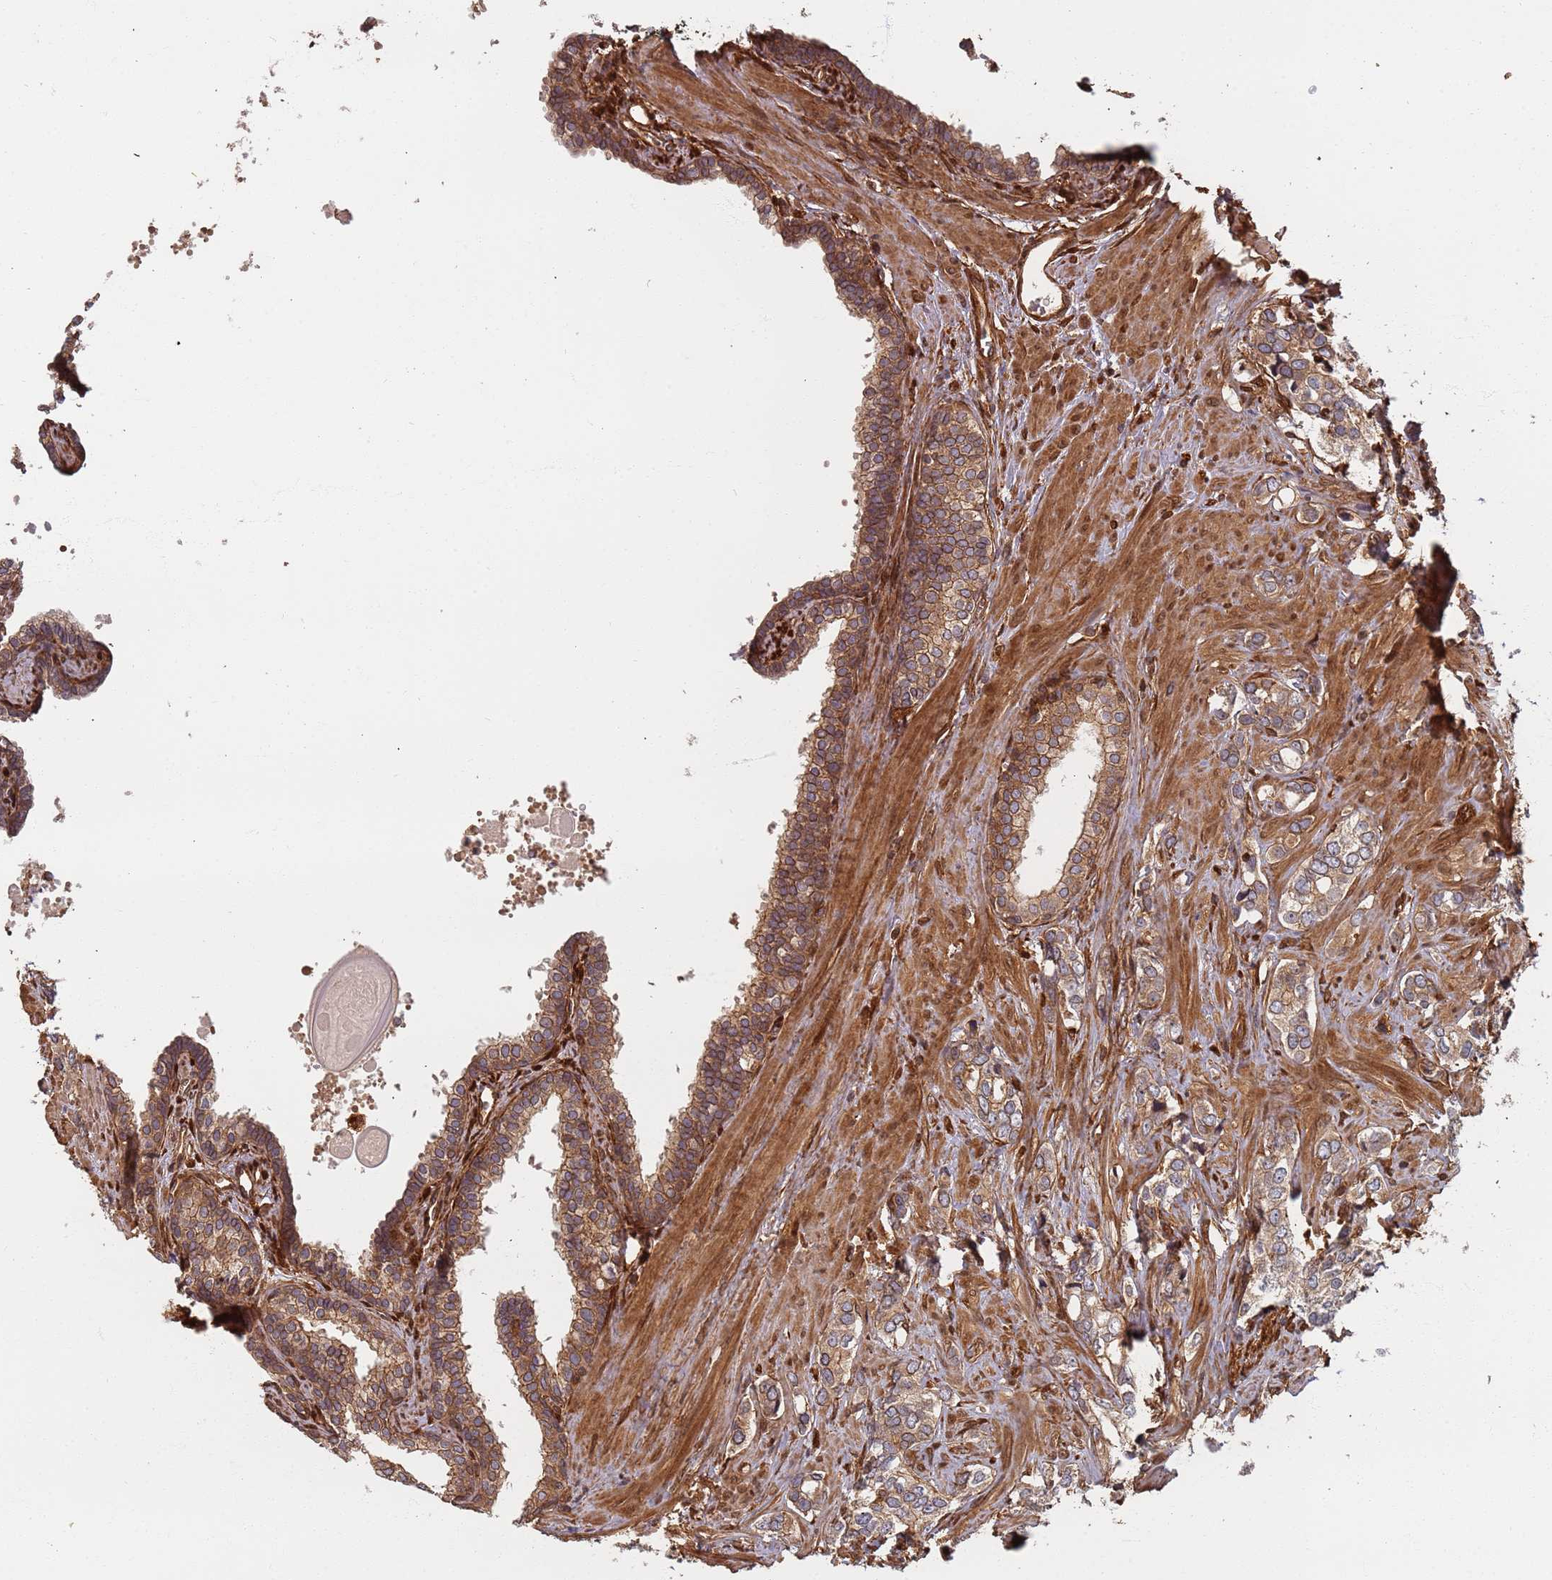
{"staining": {"intensity": "moderate", "quantity": ">75%", "location": "cytoplasmic/membranous"}, "tissue": "prostate cancer", "cell_type": "Tumor cells", "image_type": "cancer", "snomed": [{"axis": "morphology", "description": "Adenocarcinoma, High grade"}, {"axis": "topography", "description": "Prostate"}], "caption": "A brown stain shows moderate cytoplasmic/membranous staining of a protein in prostate cancer (adenocarcinoma (high-grade)) tumor cells. (DAB IHC, brown staining for protein, blue staining for nuclei).", "gene": "SDCCAG8", "patient": {"sex": "male", "age": 66}}